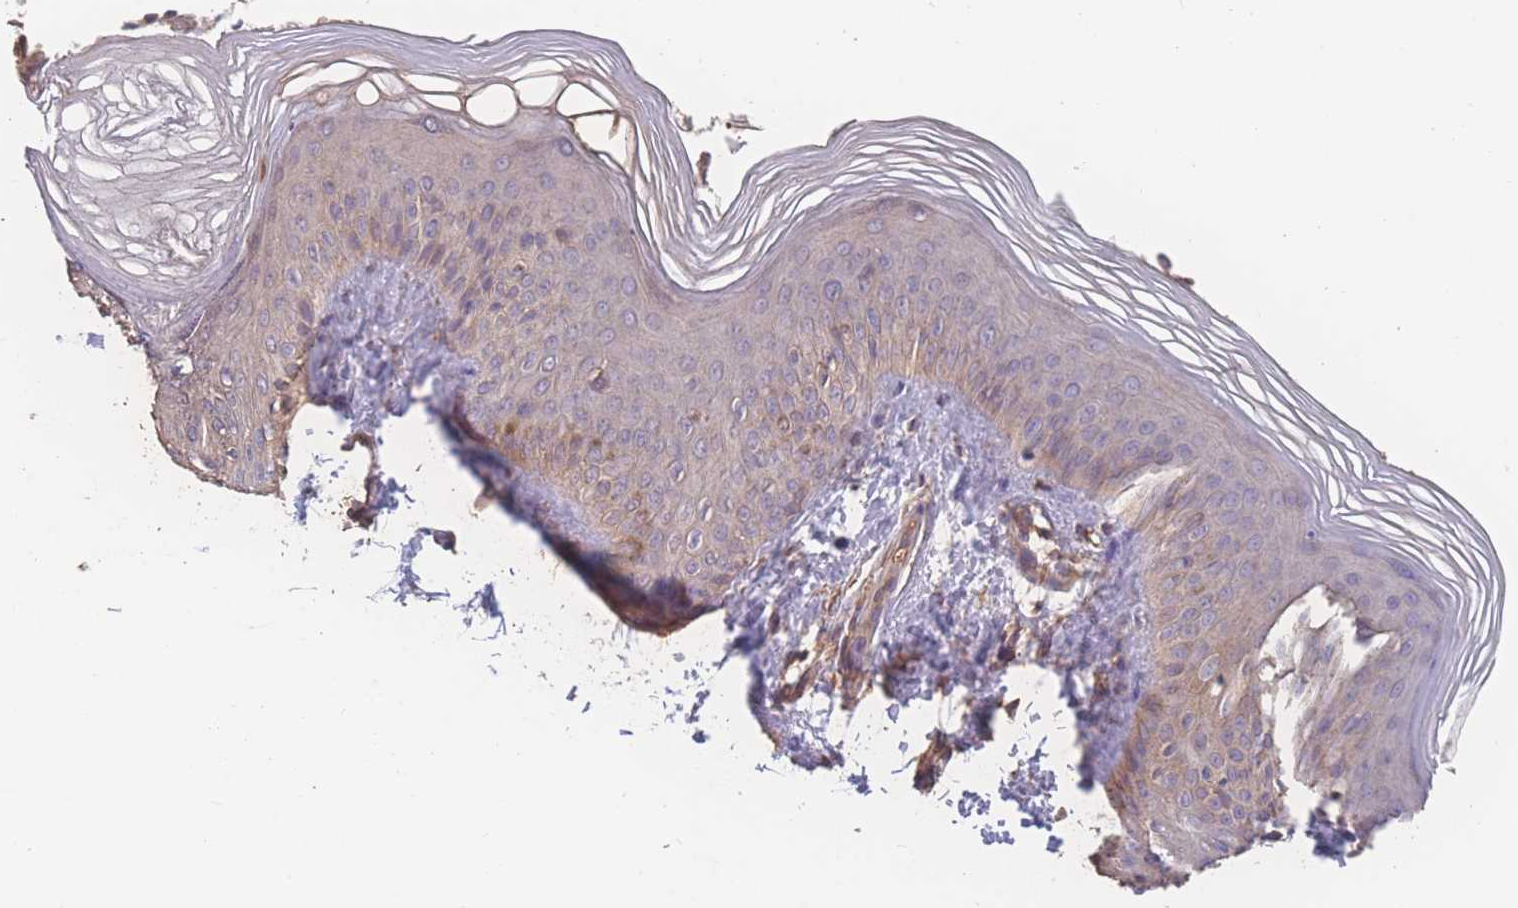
{"staining": {"intensity": "weak", "quantity": "<25%", "location": "cytoplasmic/membranous"}, "tissue": "skin", "cell_type": "Epidermal cells", "image_type": "normal", "snomed": [{"axis": "morphology", "description": "Normal tissue, NOS"}, {"axis": "morphology", "description": "Inflammation, NOS"}, {"axis": "topography", "description": "Soft tissue"}, {"axis": "topography", "description": "Anal"}], "caption": "High power microscopy micrograph of an immunohistochemistry photomicrograph of unremarkable skin, revealing no significant staining in epidermal cells.", "gene": "ATXN10", "patient": {"sex": "female", "age": 15}}